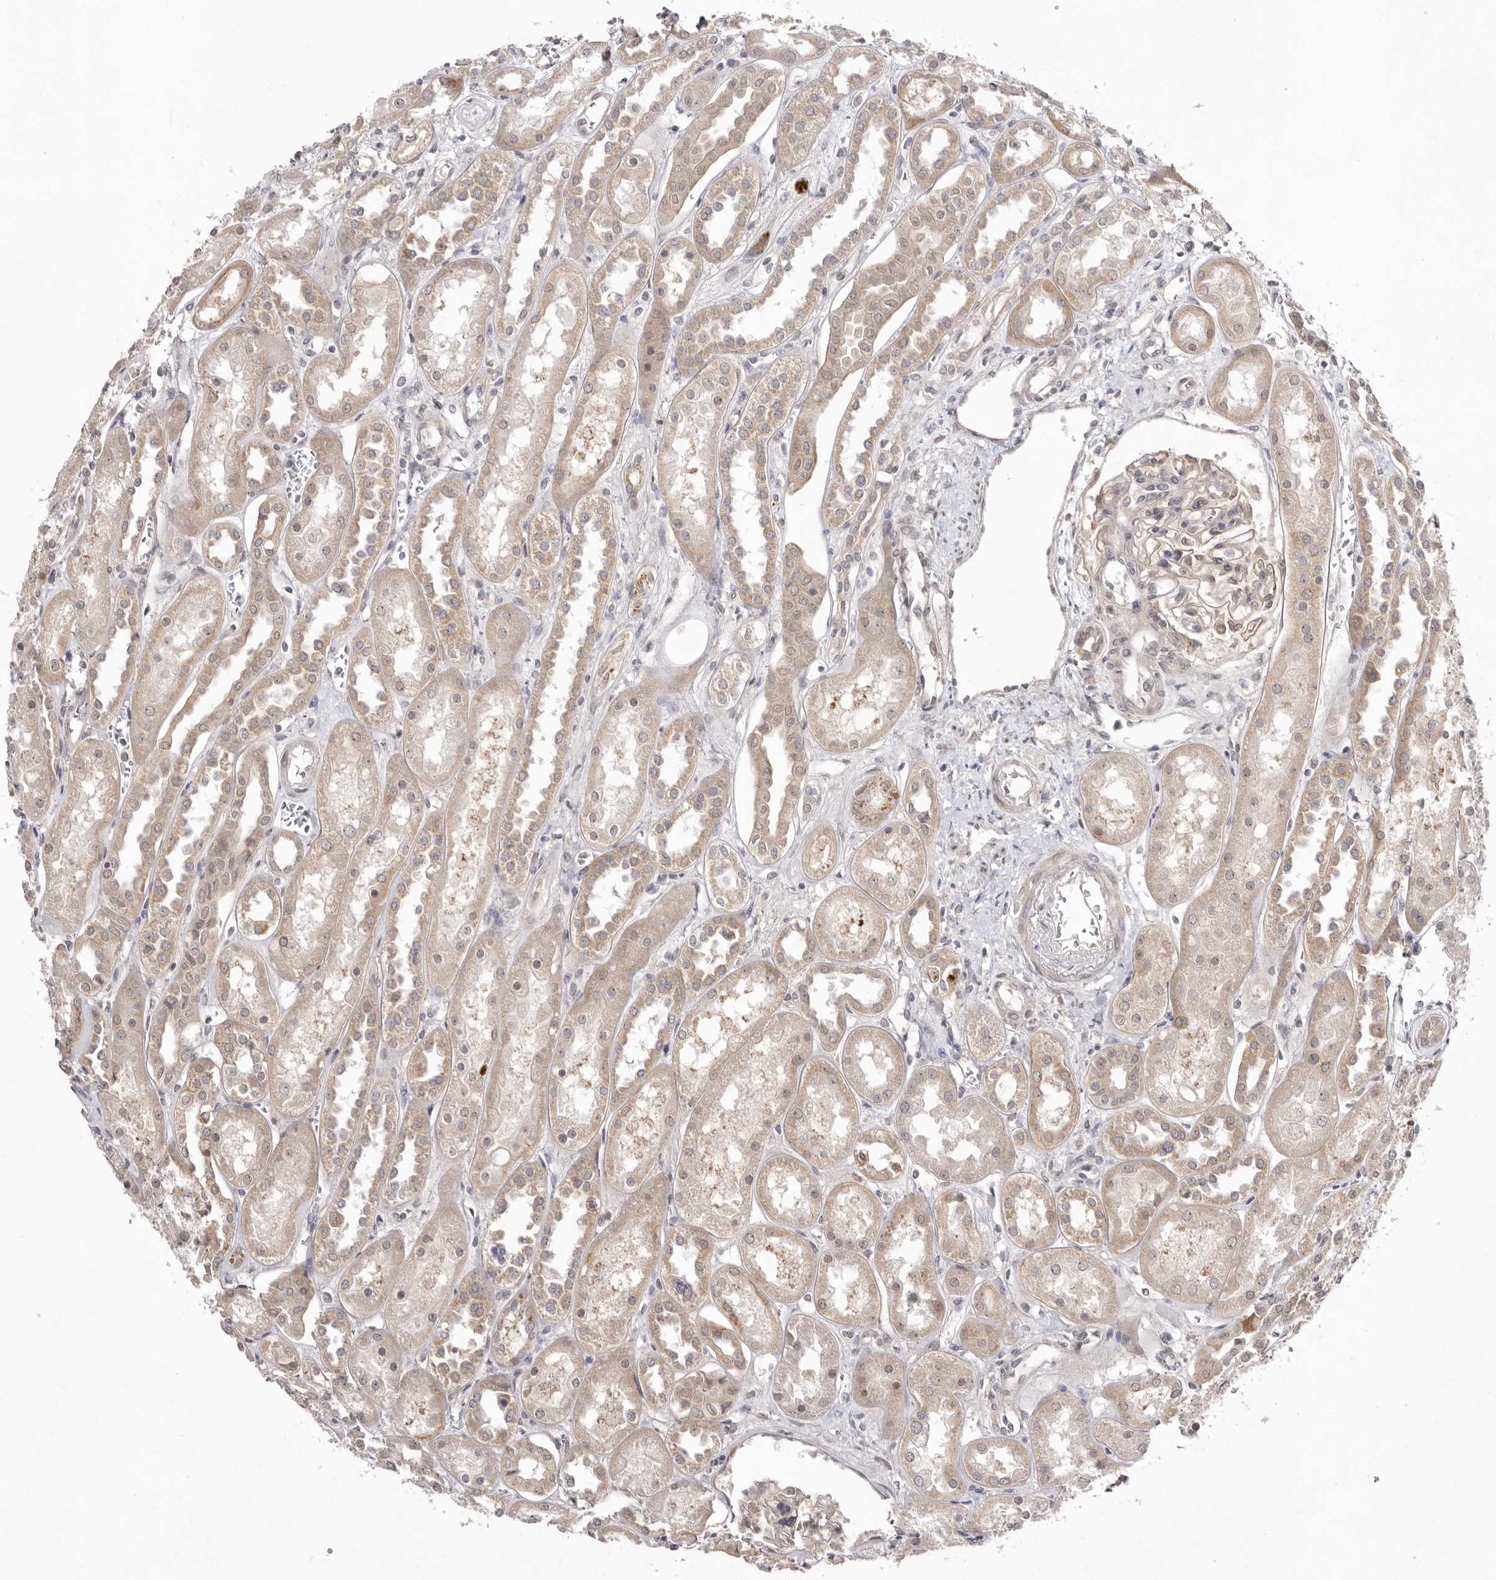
{"staining": {"intensity": "weak", "quantity": "25%-75%", "location": "cytoplasmic/membranous,nuclear"}, "tissue": "kidney", "cell_type": "Cells in glomeruli", "image_type": "normal", "snomed": [{"axis": "morphology", "description": "Normal tissue, NOS"}, {"axis": "topography", "description": "Kidney"}], "caption": "A photomicrograph of human kidney stained for a protein reveals weak cytoplasmic/membranous,nuclear brown staining in cells in glomeruli. Immunohistochemistry stains the protein of interest in brown and the nuclei are stained blue.", "gene": "NSUN4", "patient": {"sex": "male", "age": 70}}